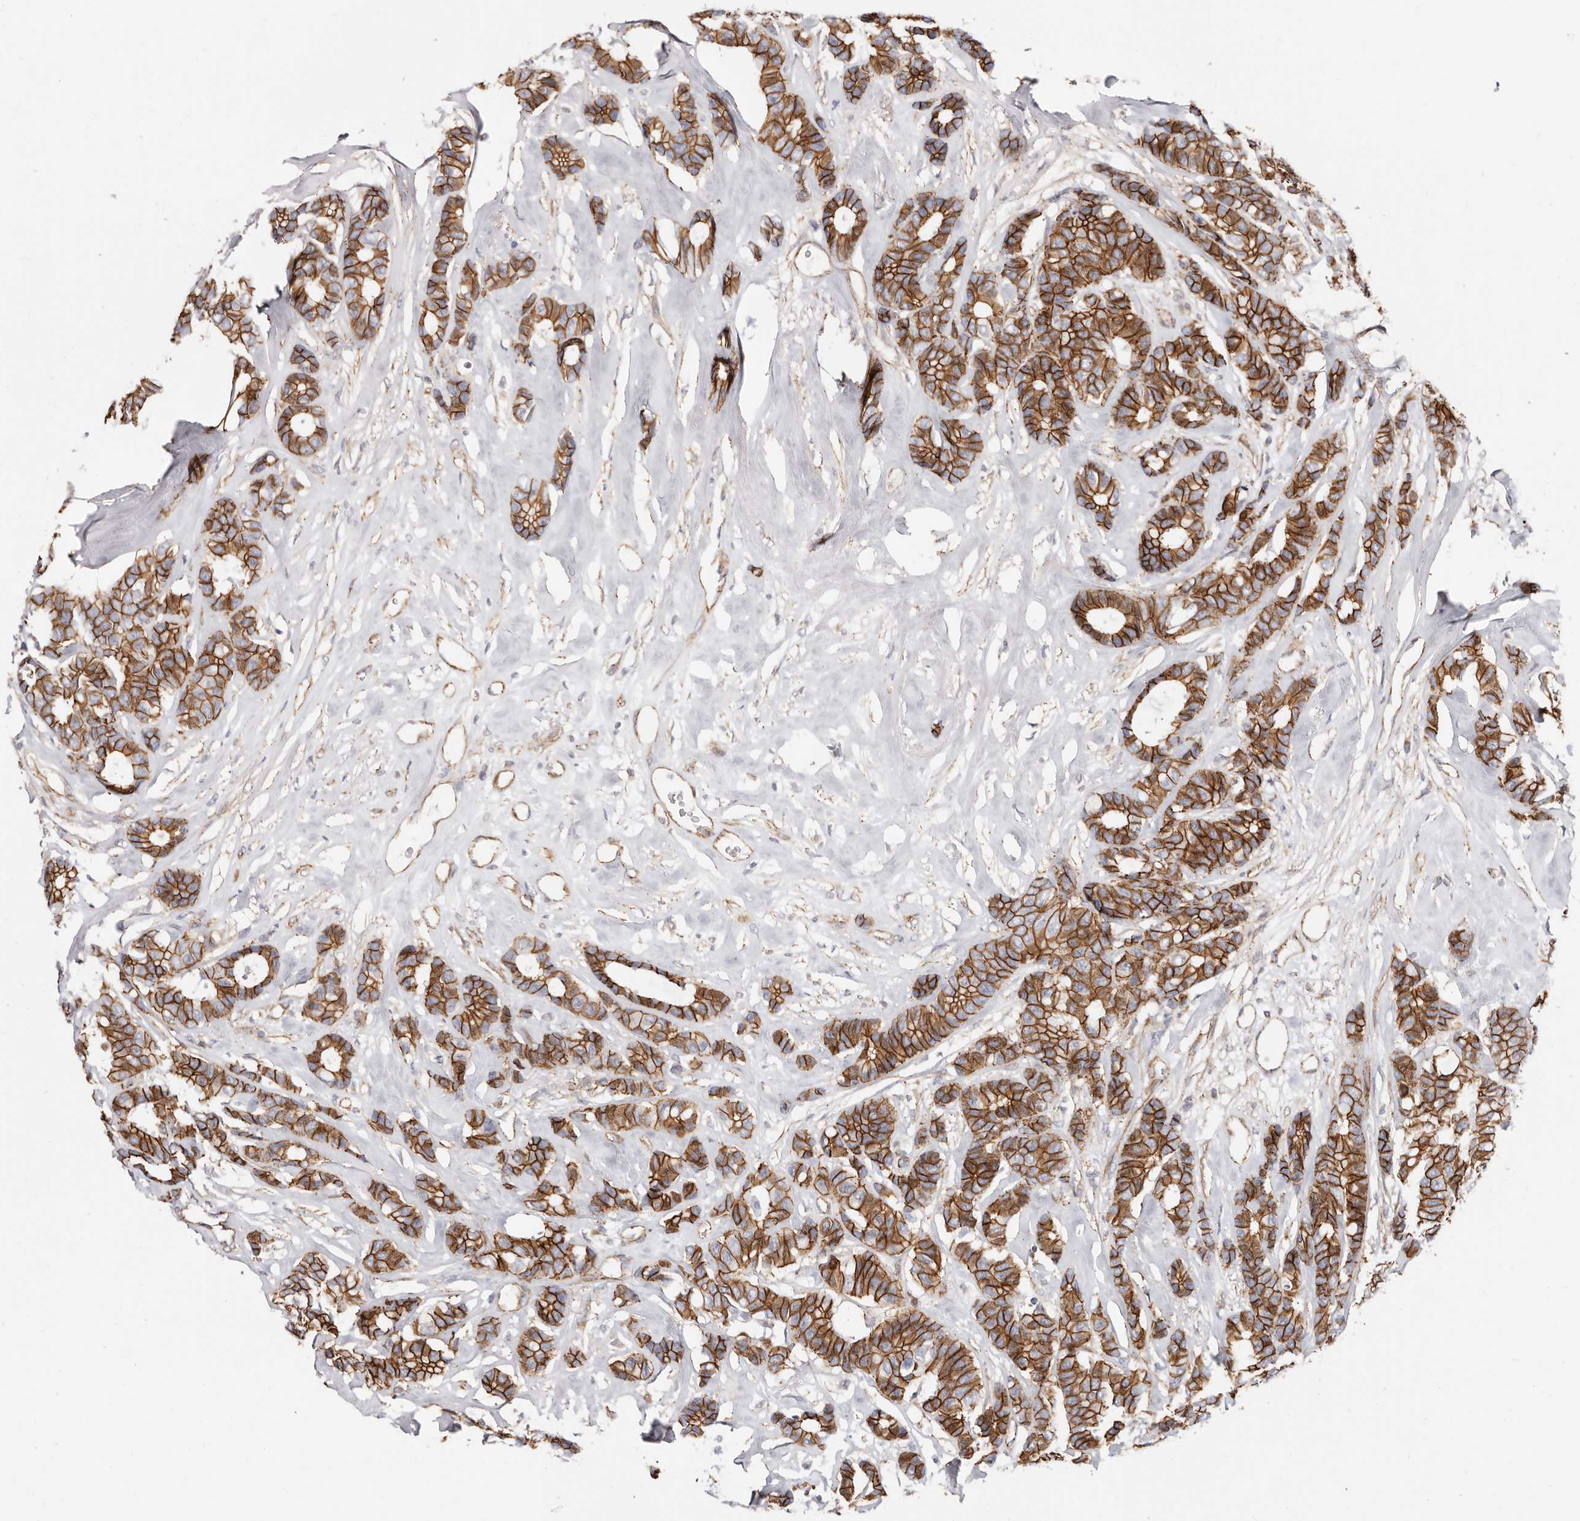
{"staining": {"intensity": "strong", "quantity": ">75%", "location": "cytoplasmic/membranous"}, "tissue": "breast cancer", "cell_type": "Tumor cells", "image_type": "cancer", "snomed": [{"axis": "morphology", "description": "Duct carcinoma"}, {"axis": "topography", "description": "Breast"}], "caption": "An IHC photomicrograph of tumor tissue is shown. Protein staining in brown shows strong cytoplasmic/membranous positivity in invasive ductal carcinoma (breast) within tumor cells.", "gene": "CTNNB1", "patient": {"sex": "female", "age": 87}}